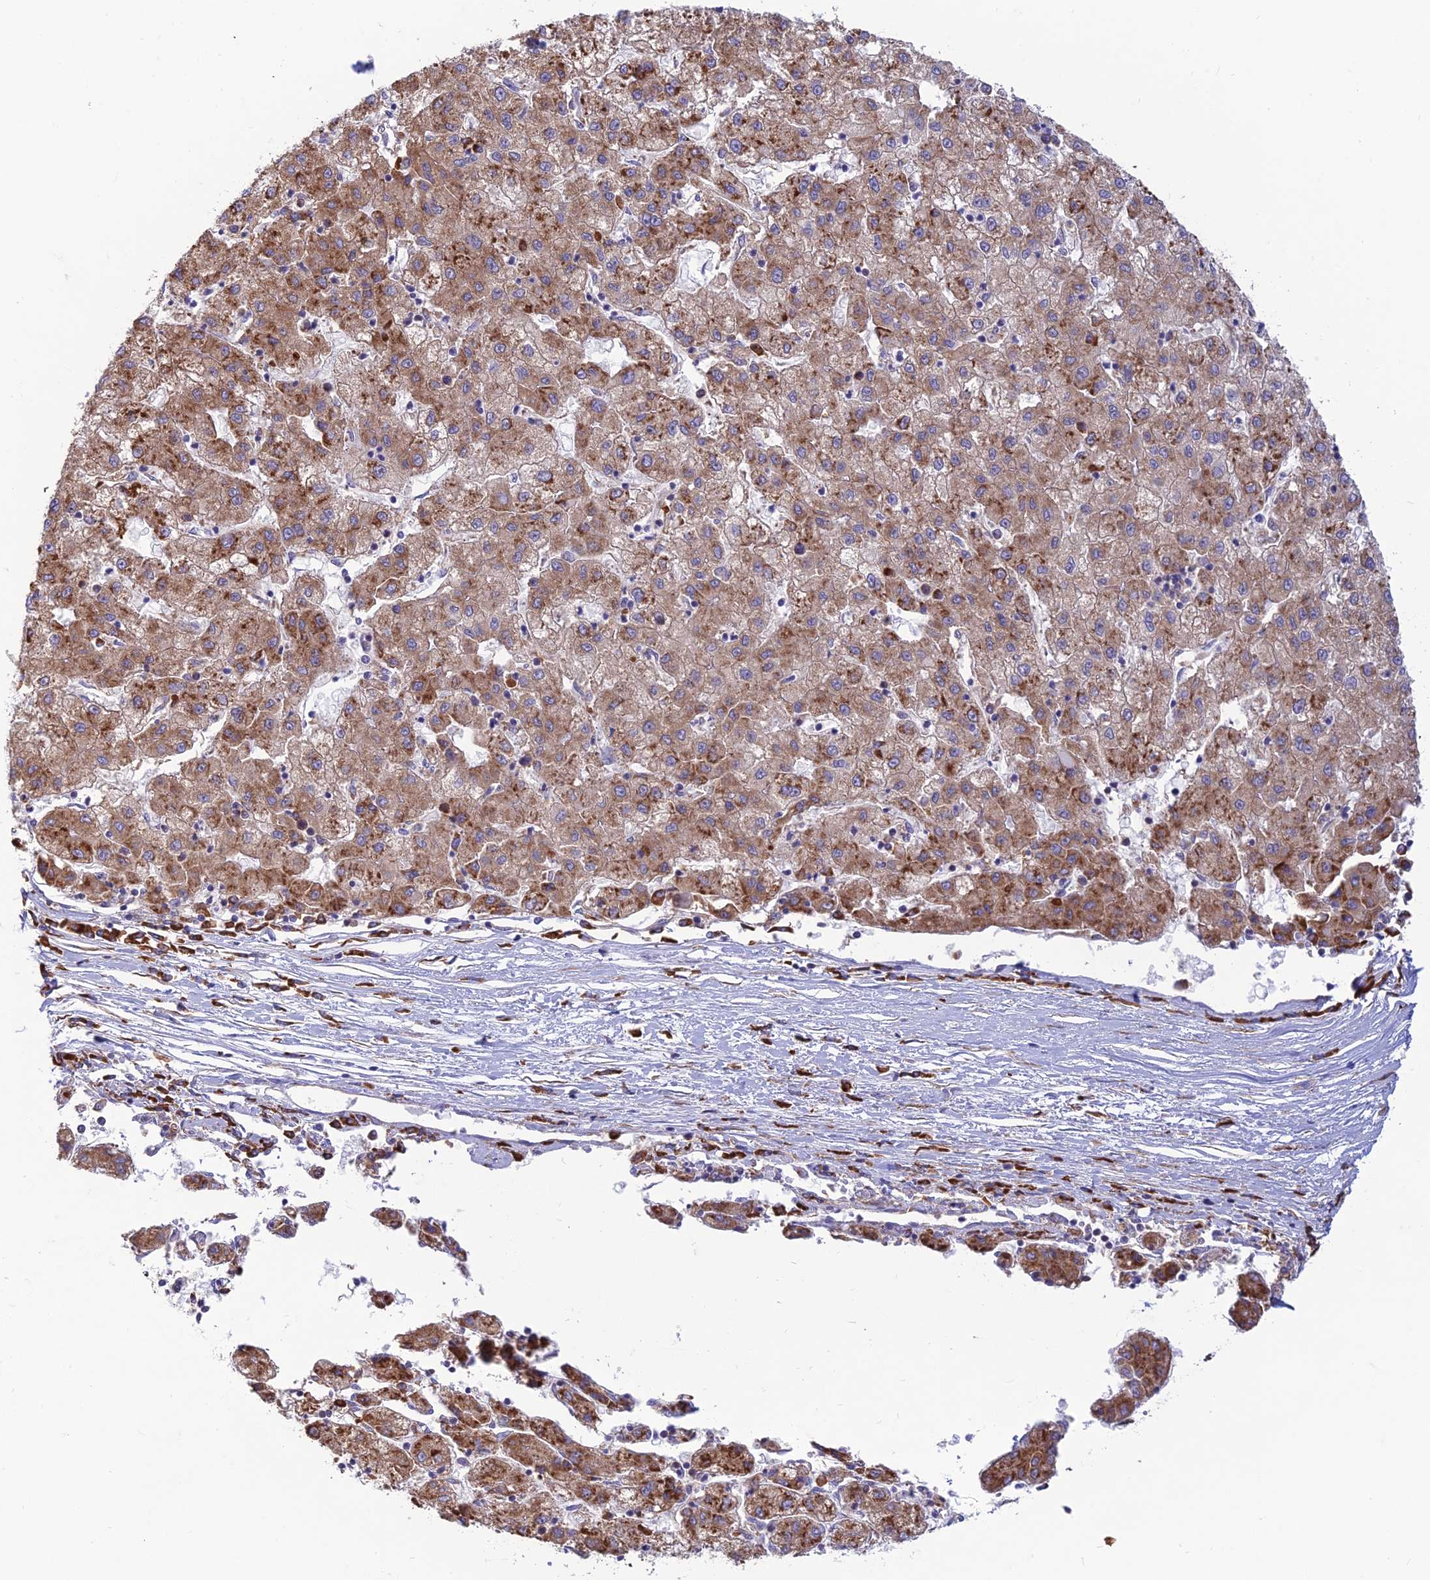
{"staining": {"intensity": "moderate", "quantity": ">75%", "location": "cytoplasmic/membranous"}, "tissue": "liver cancer", "cell_type": "Tumor cells", "image_type": "cancer", "snomed": [{"axis": "morphology", "description": "Carcinoma, Hepatocellular, NOS"}, {"axis": "topography", "description": "Liver"}], "caption": "Moderate cytoplasmic/membranous protein positivity is seen in approximately >75% of tumor cells in hepatocellular carcinoma (liver).", "gene": "RPL17-C18orf32", "patient": {"sex": "male", "age": 72}}